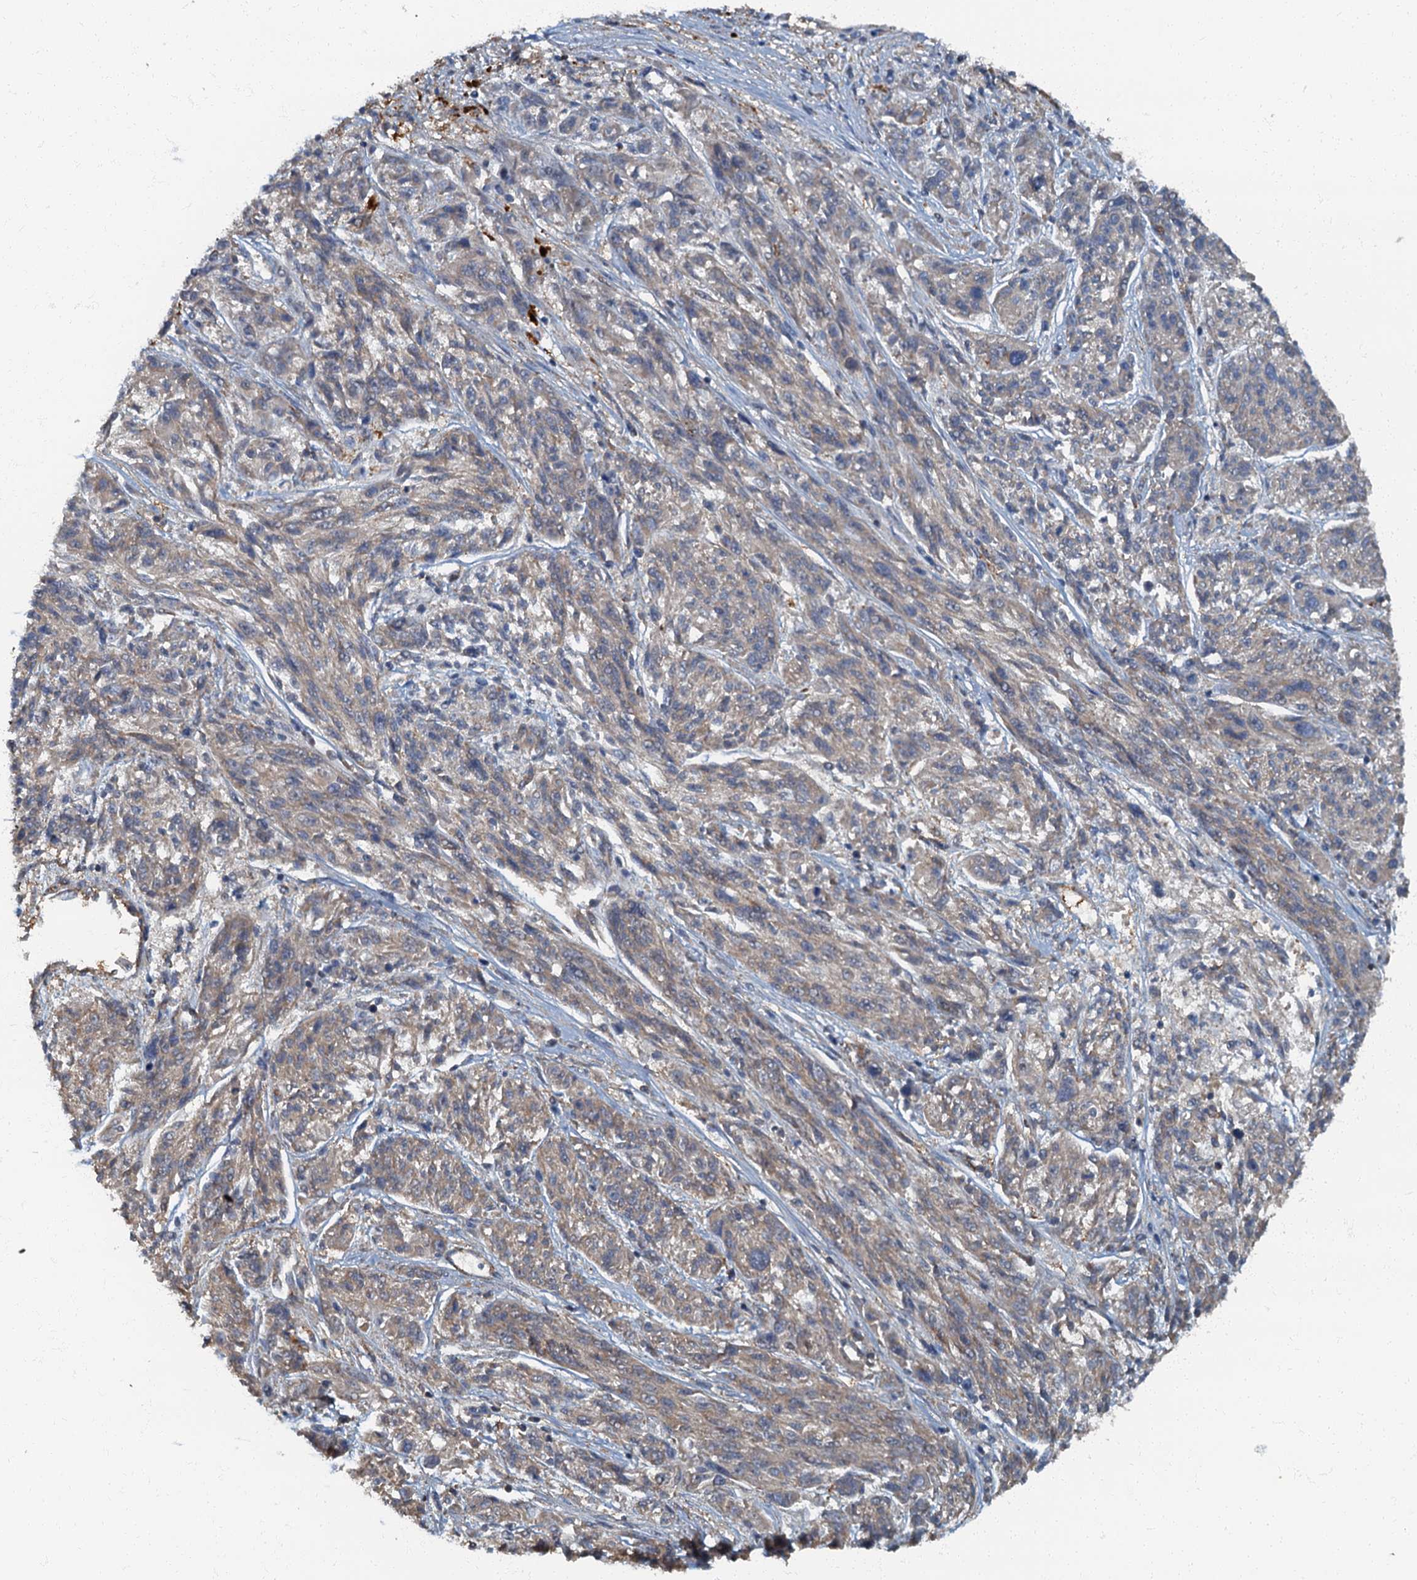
{"staining": {"intensity": "weak", "quantity": "25%-75%", "location": "cytoplasmic/membranous"}, "tissue": "melanoma", "cell_type": "Tumor cells", "image_type": "cancer", "snomed": [{"axis": "morphology", "description": "Malignant melanoma, NOS"}, {"axis": "topography", "description": "Skin"}], "caption": "Human malignant melanoma stained with a brown dye demonstrates weak cytoplasmic/membranous positive expression in about 25%-75% of tumor cells.", "gene": "ARL11", "patient": {"sex": "male", "age": 53}}